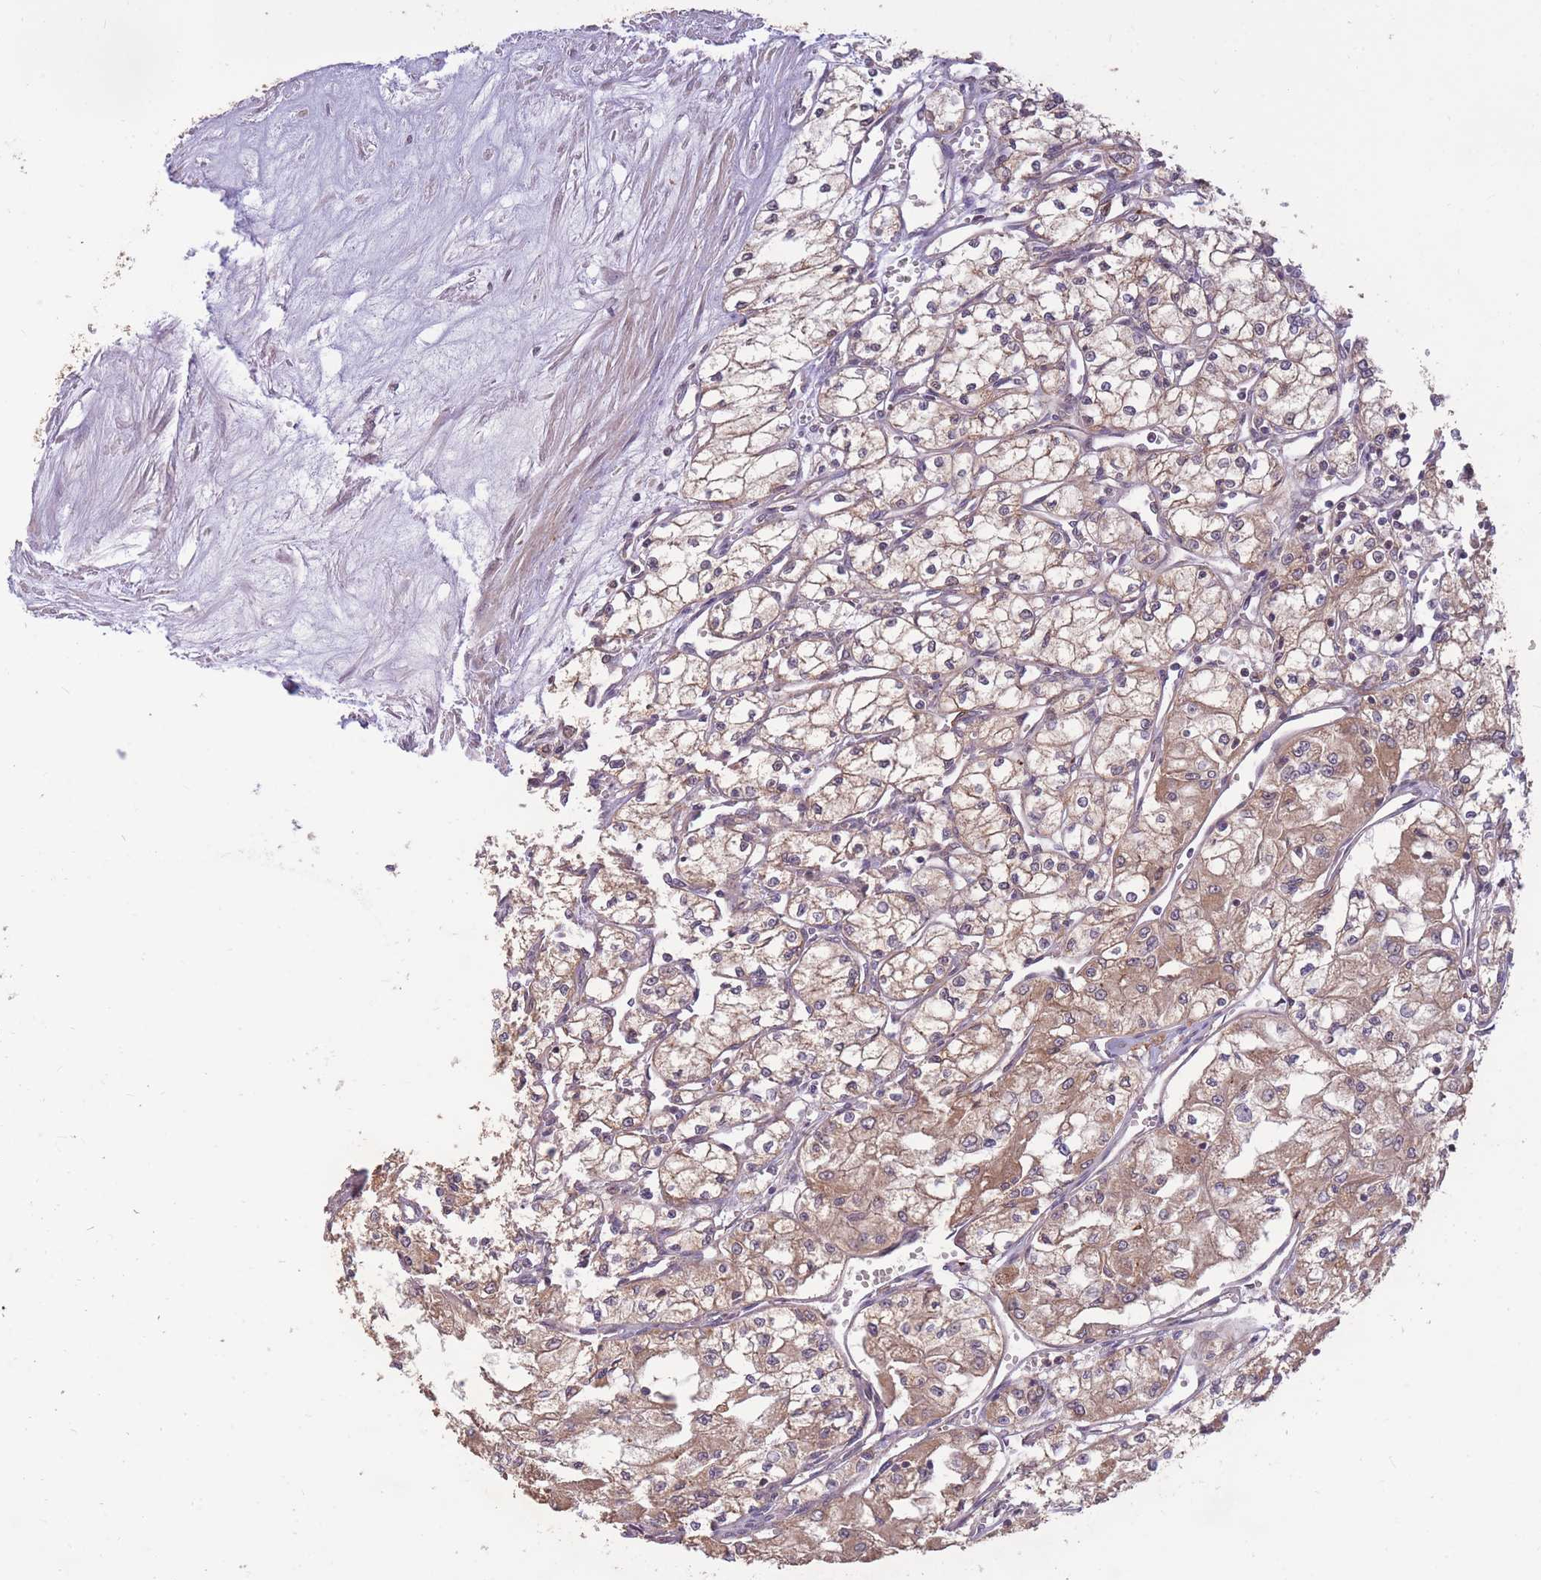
{"staining": {"intensity": "moderate", "quantity": "25%-75%", "location": "cytoplasmic/membranous"}, "tissue": "renal cancer", "cell_type": "Tumor cells", "image_type": "cancer", "snomed": [{"axis": "morphology", "description": "Adenocarcinoma, NOS"}, {"axis": "topography", "description": "Kidney"}], "caption": "High-magnification brightfield microscopy of renal cancer stained with DAB (3,3'-diaminobenzidine) (brown) and counterstained with hematoxylin (blue). tumor cells exhibit moderate cytoplasmic/membranous staining is appreciated in approximately25%-75% of cells.", "gene": "IGF2BP2", "patient": {"sex": "male", "age": 59}}